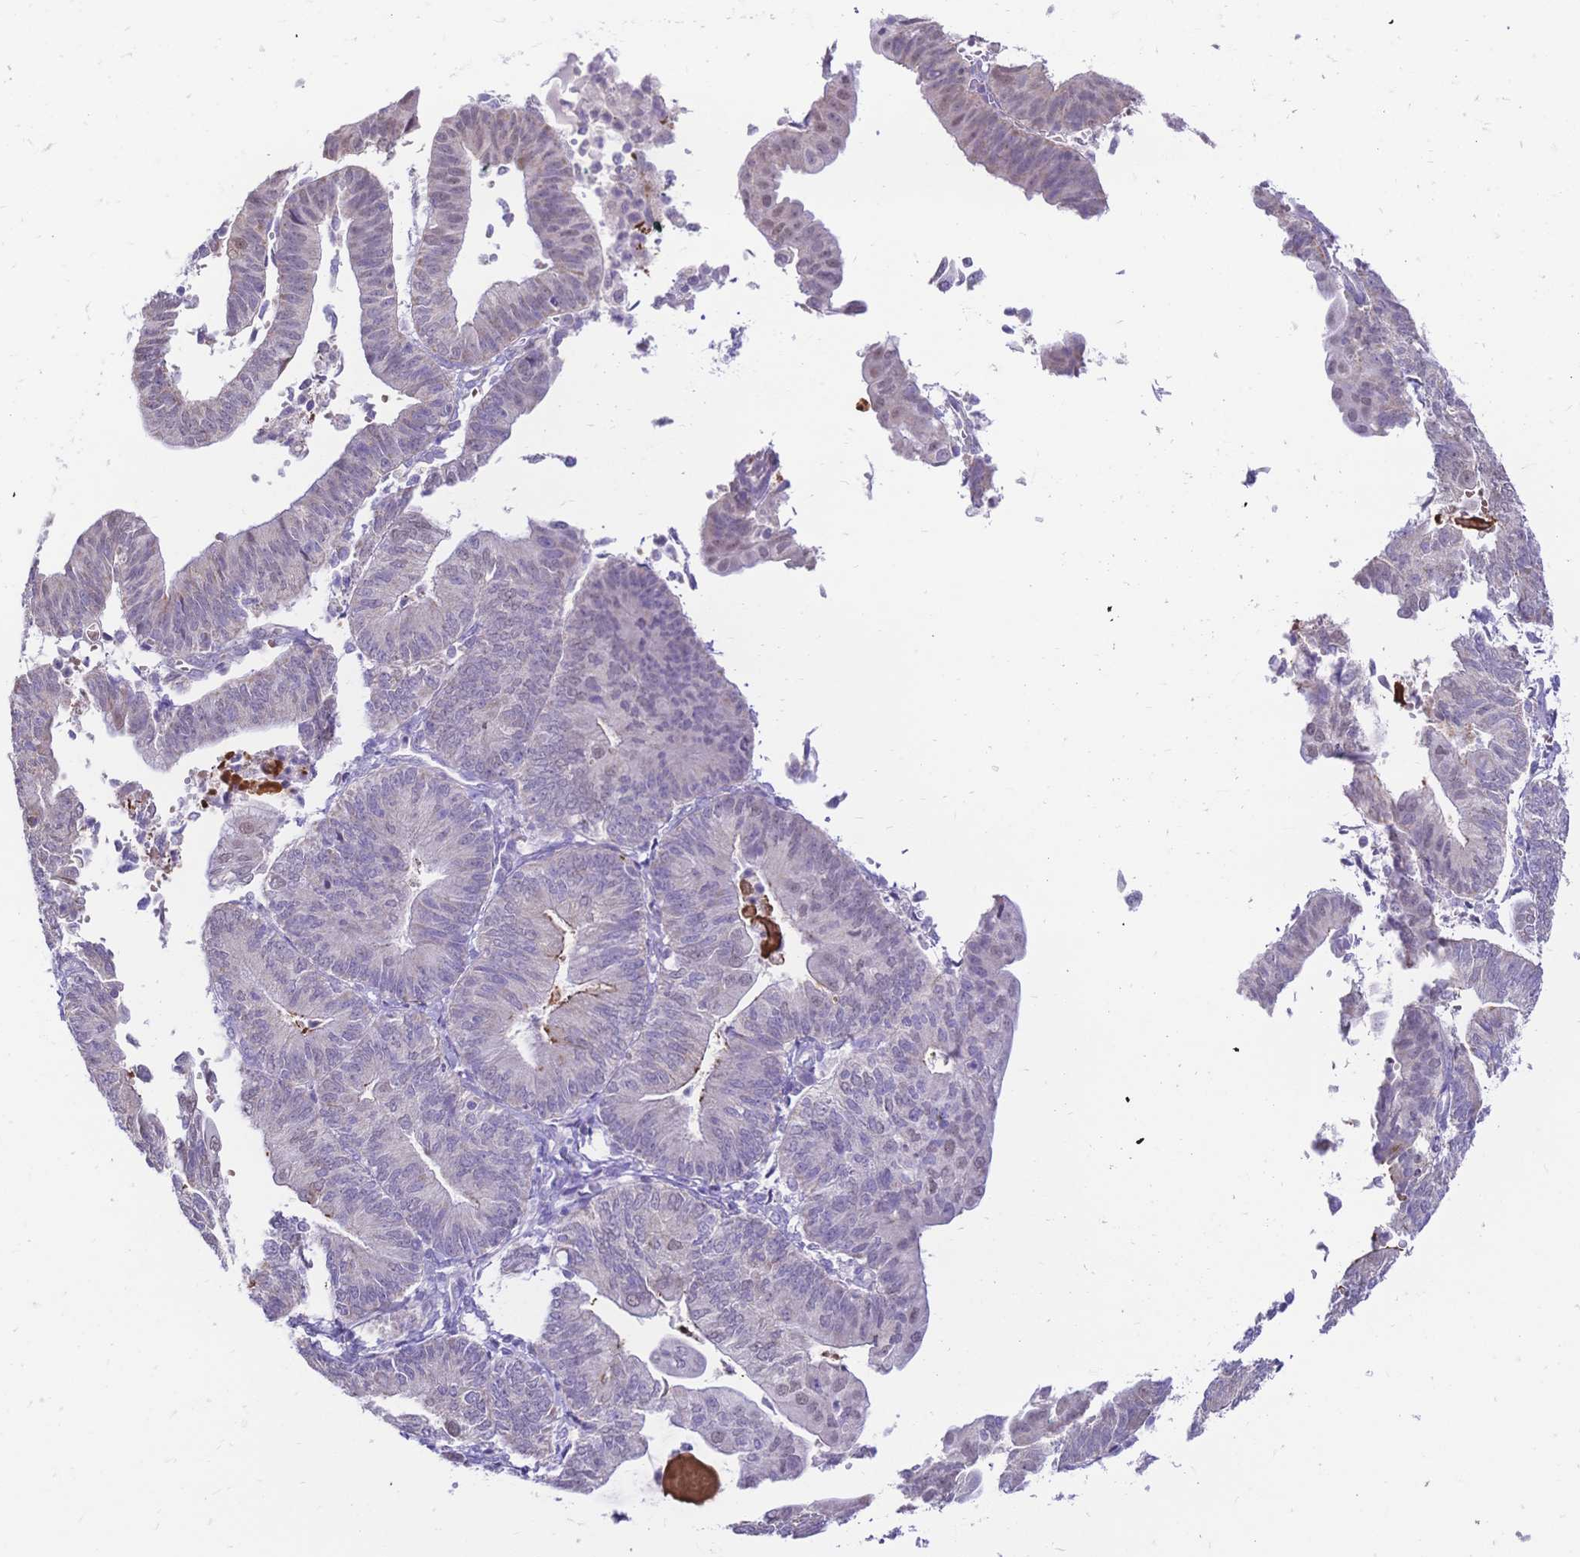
{"staining": {"intensity": "negative", "quantity": "none", "location": "none"}, "tissue": "endometrial cancer", "cell_type": "Tumor cells", "image_type": "cancer", "snomed": [{"axis": "morphology", "description": "Adenocarcinoma, NOS"}, {"axis": "topography", "description": "Endometrium"}], "caption": "A high-resolution histopathology image shows IHC staining of adenocarcinoma (endometrial), which demonstrates no significant expression in tumor cells.", "gene": "CLEC18B", "patient": {"sex": "female", "age": 65}}